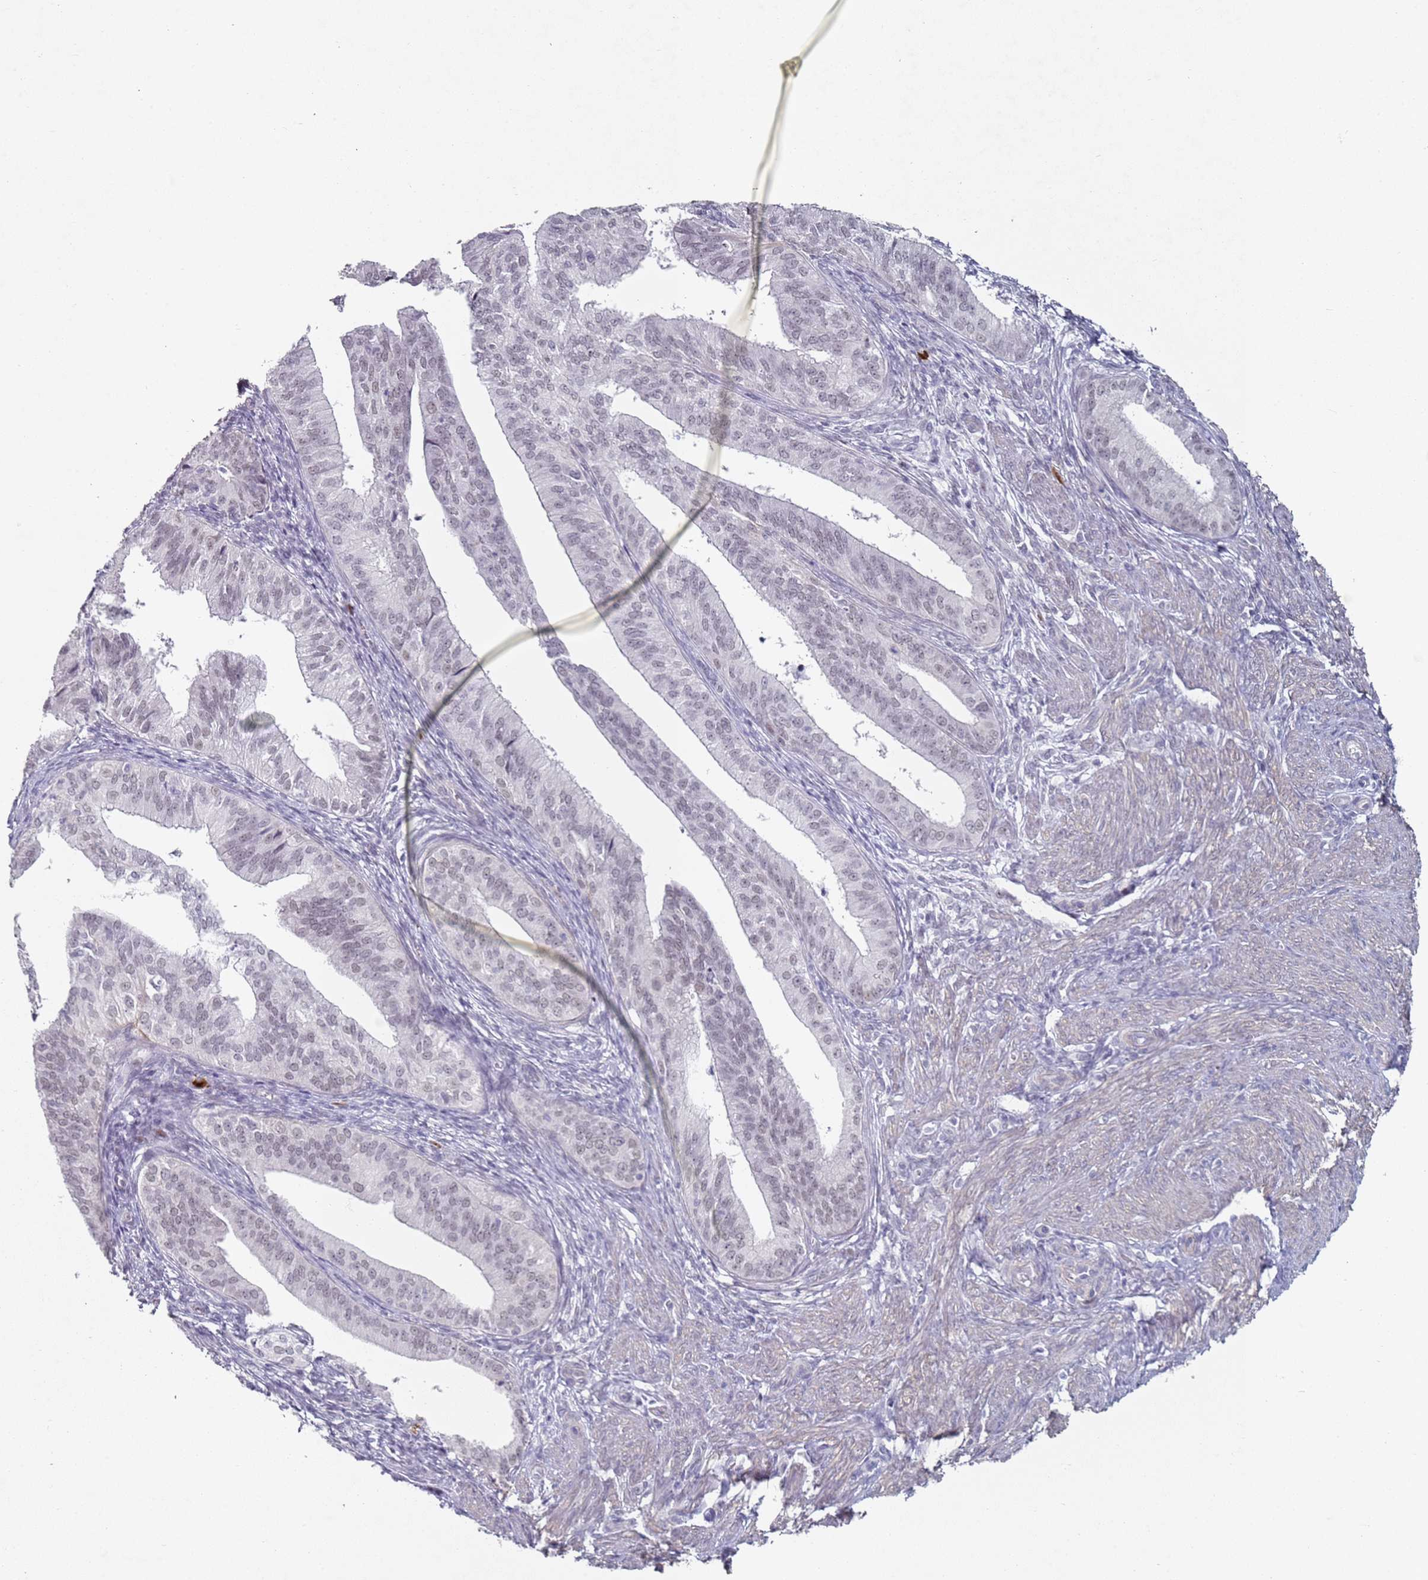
{"staining": {"intensity": "weak", "quantity": ">75%", "location": "nuclear"}, "tissue": "endometrial cancer", "cell_type": "Tumor cells", "image_type": "cancer", "snomed": [{"axis": "morphology", "description": "Adenocarcinoma, NOS"}, {"axis": "topography", "description": "Endometrium"}], "caption": "DAB immunohistochemical staining of human endometrial adenocarcinoma reveals weak nuclear protein expression in about >75% of tumor cells.", "gene": "ATF6B", "patient": {"sex": "female", "age": 50}}